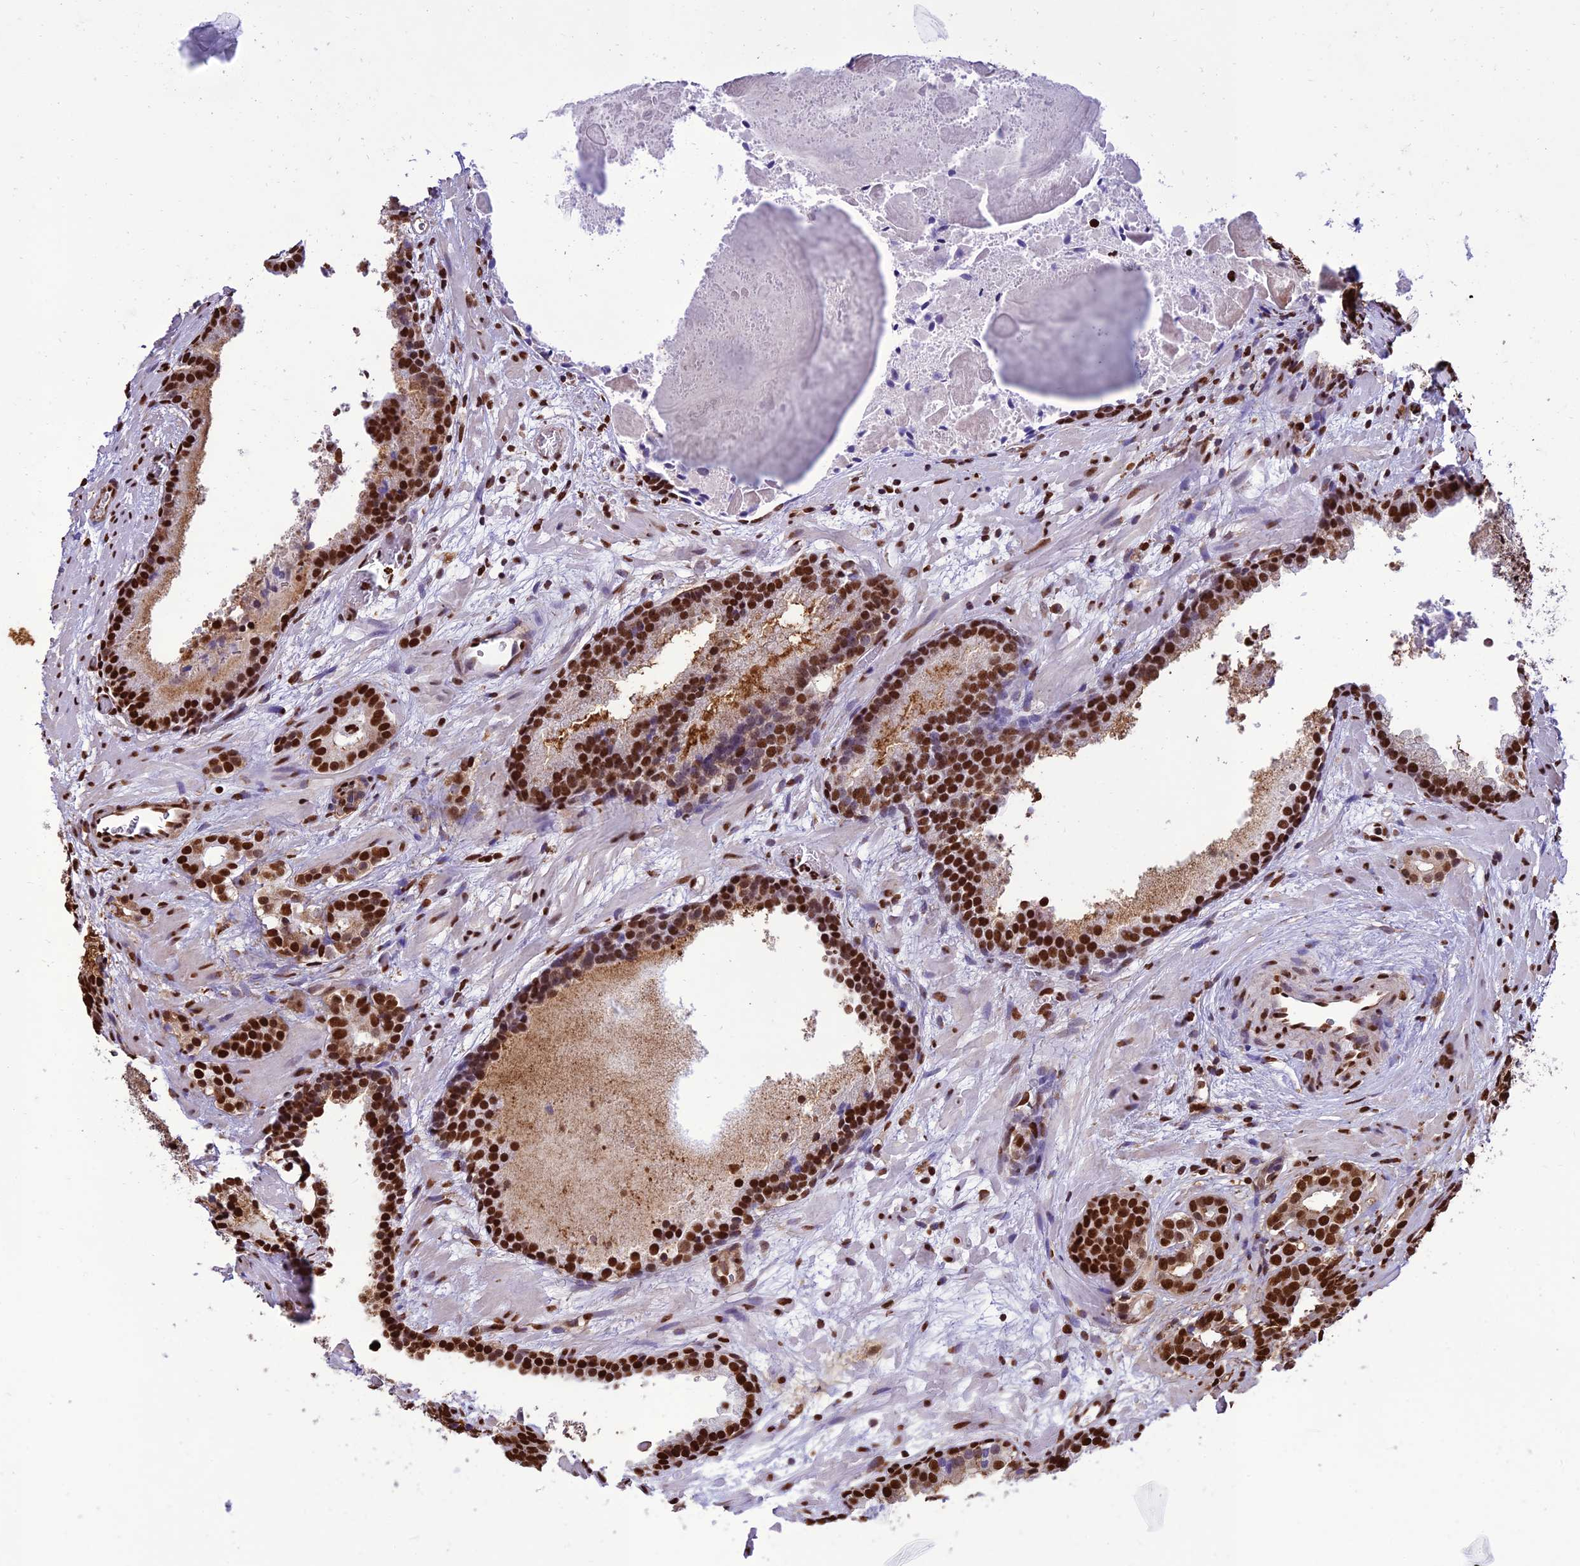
{"staining": {"intensity": "strong", "quantity": ">75%", "location": "nuclear"}, "tissue": "prostate cancer", "cell_type": "Tumor cells", "image_type": "cancer", "snomed": [{"axis": "morphology", "description": "Adenocarcinoma, High grade"}, {"axis": "topography", "description": "Prostate"}], "caption": "The photomicrograph exhibits a brown stain indicating the presence of a protein in the nuclear of tumor cells in prostate cancer.", "gene": "INO80E", "patient": {"sex": "male", "age": 57}}